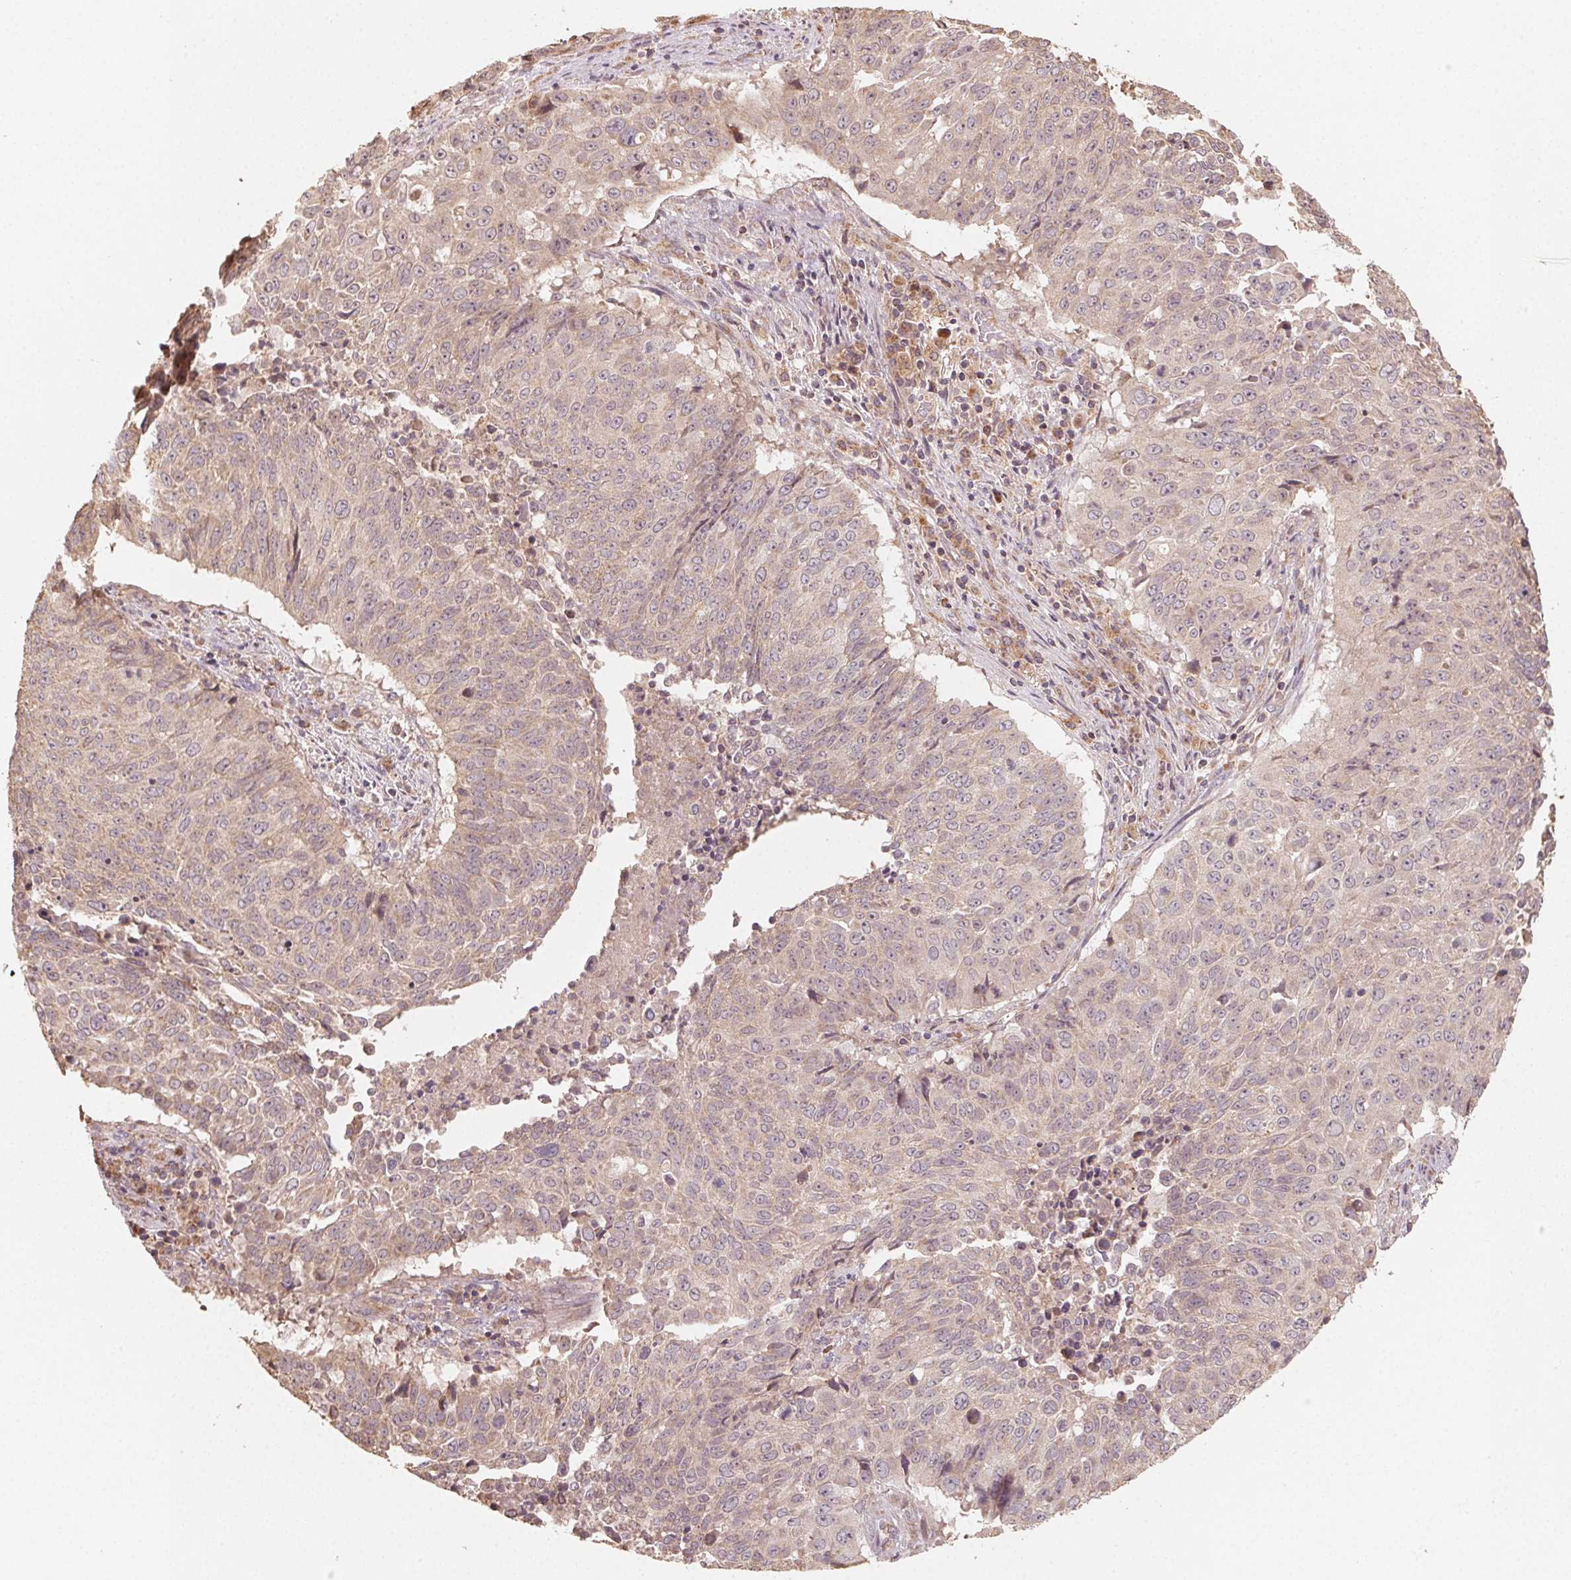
{"staining": {"intensity": "weak", "quantity": ">75%", "location": "cytoplasmic/membranous"}, "tissue": "lung cancer", "cell_type": "Tumor cells", "image_type": "cancer", "snomed": [{"axis": "morphology", "description": "Normal tissue, NOS"}, {"axis": "morphology", "description": "Squamous cell carcinoma, NOS"}, {"axis": "topography", "description": "Bronchus"}, {"axis": "topography", "description": "Lung"}], "caption": "Squamous cell carcinoma (lung) stained with a brown dye exhibits weak cytoplasmic/membranous positive positivity in about >75% of tumor cells.", "gene": "WBP2", "patient": {"sex": "male", "age": 64}}